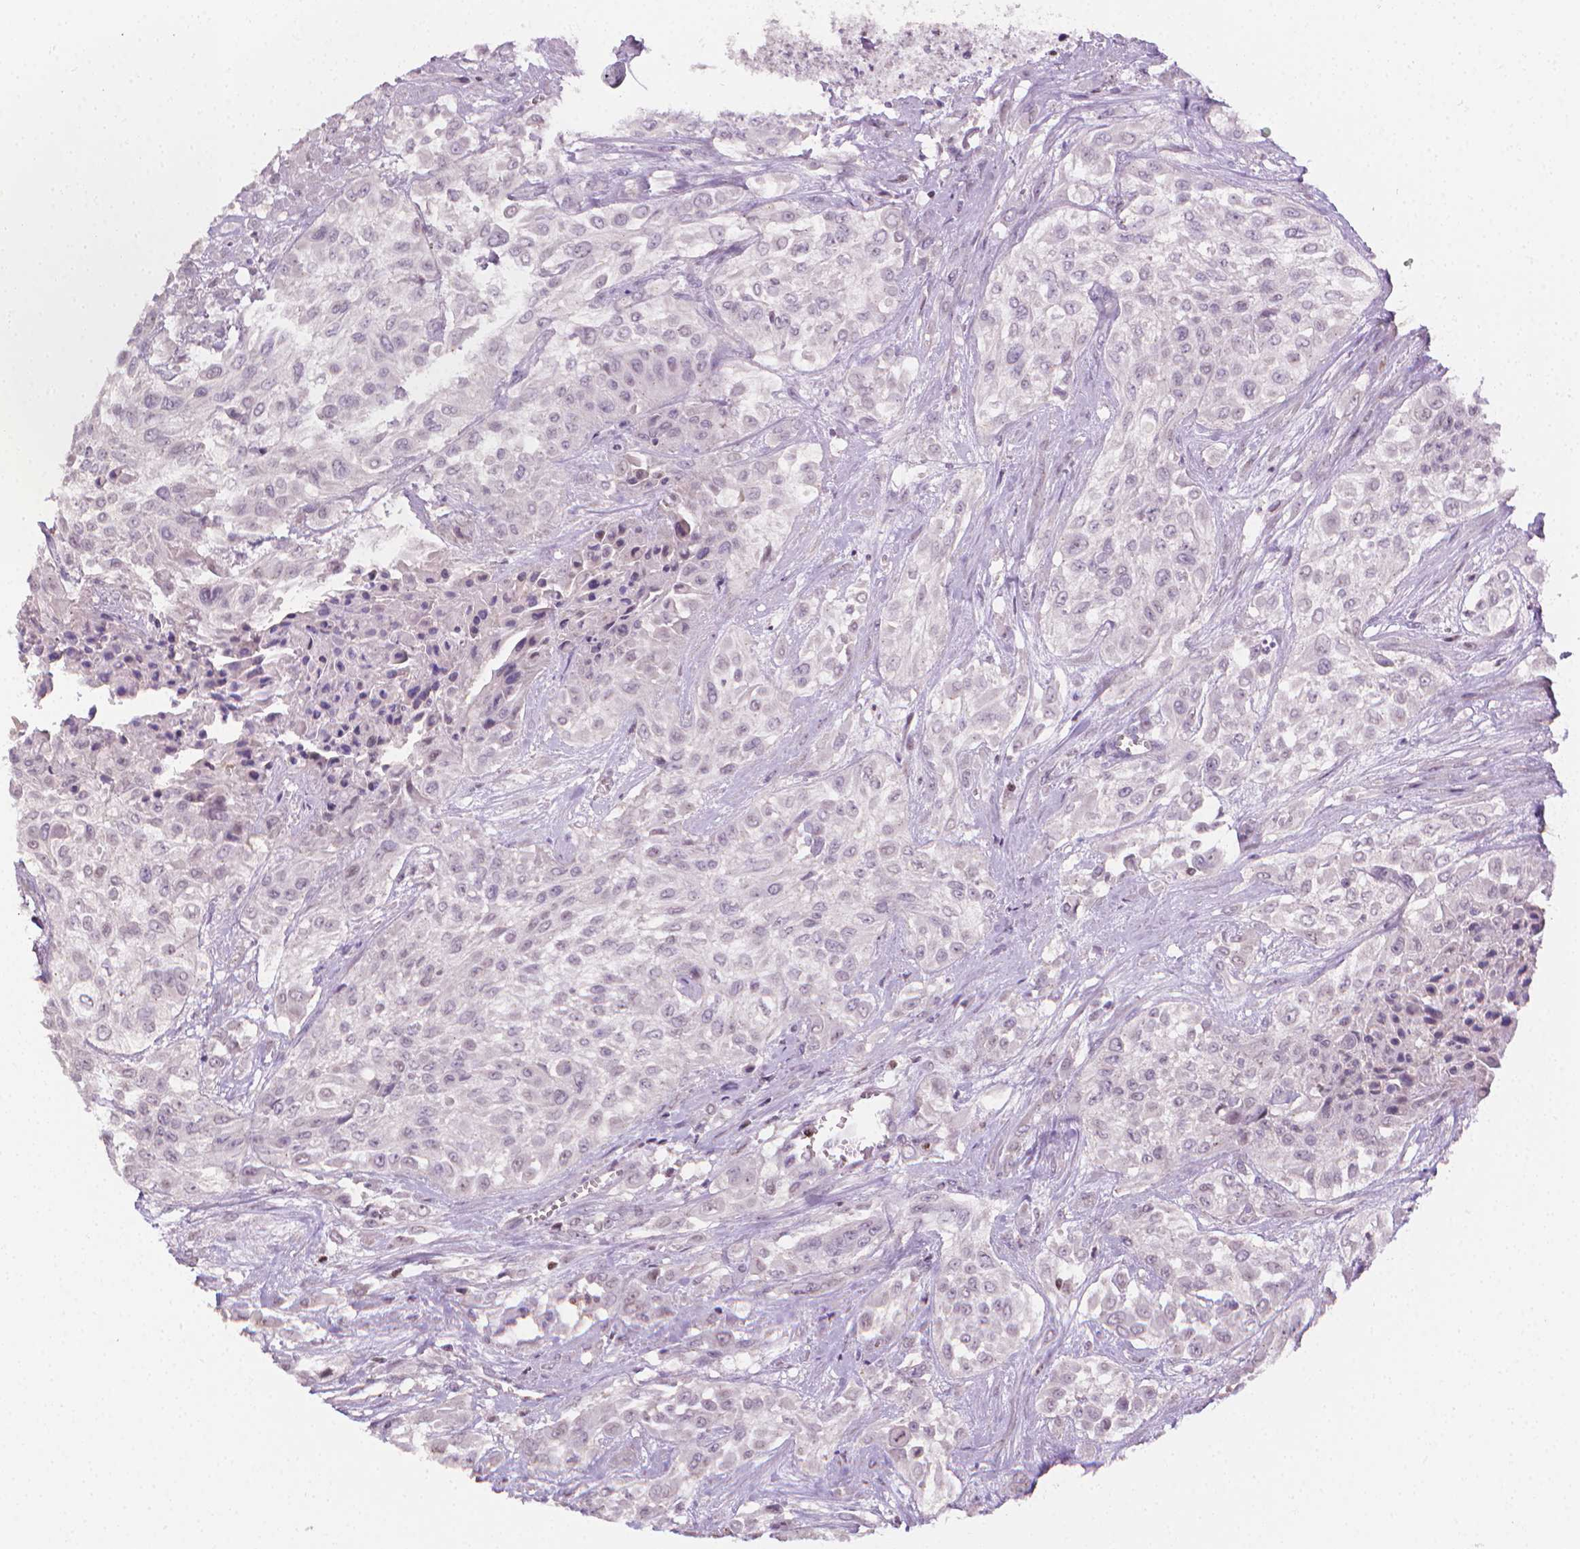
{"staining": {"intensity": "negative", "quantity": "none", "location": "none"}, "tissue": "urothelial cancer", "cell_type": "Tumor cells", "image_type": "cancer", "snomed": [{"axis": "morphology", "description": "Urothelial carcinoma, High grade"}, {"axis": "topography", "description": "Urinary bladder"}], "caption": "Histopathology image shows no protein staining in tumor cells of urothelial carcinoma (high-grade) tissue. (Immunohistochemistry (ihc), brightfield microscopy, high magnification).", "gene": "NCAN", "patient": {"sex": "male", "age": 57}}